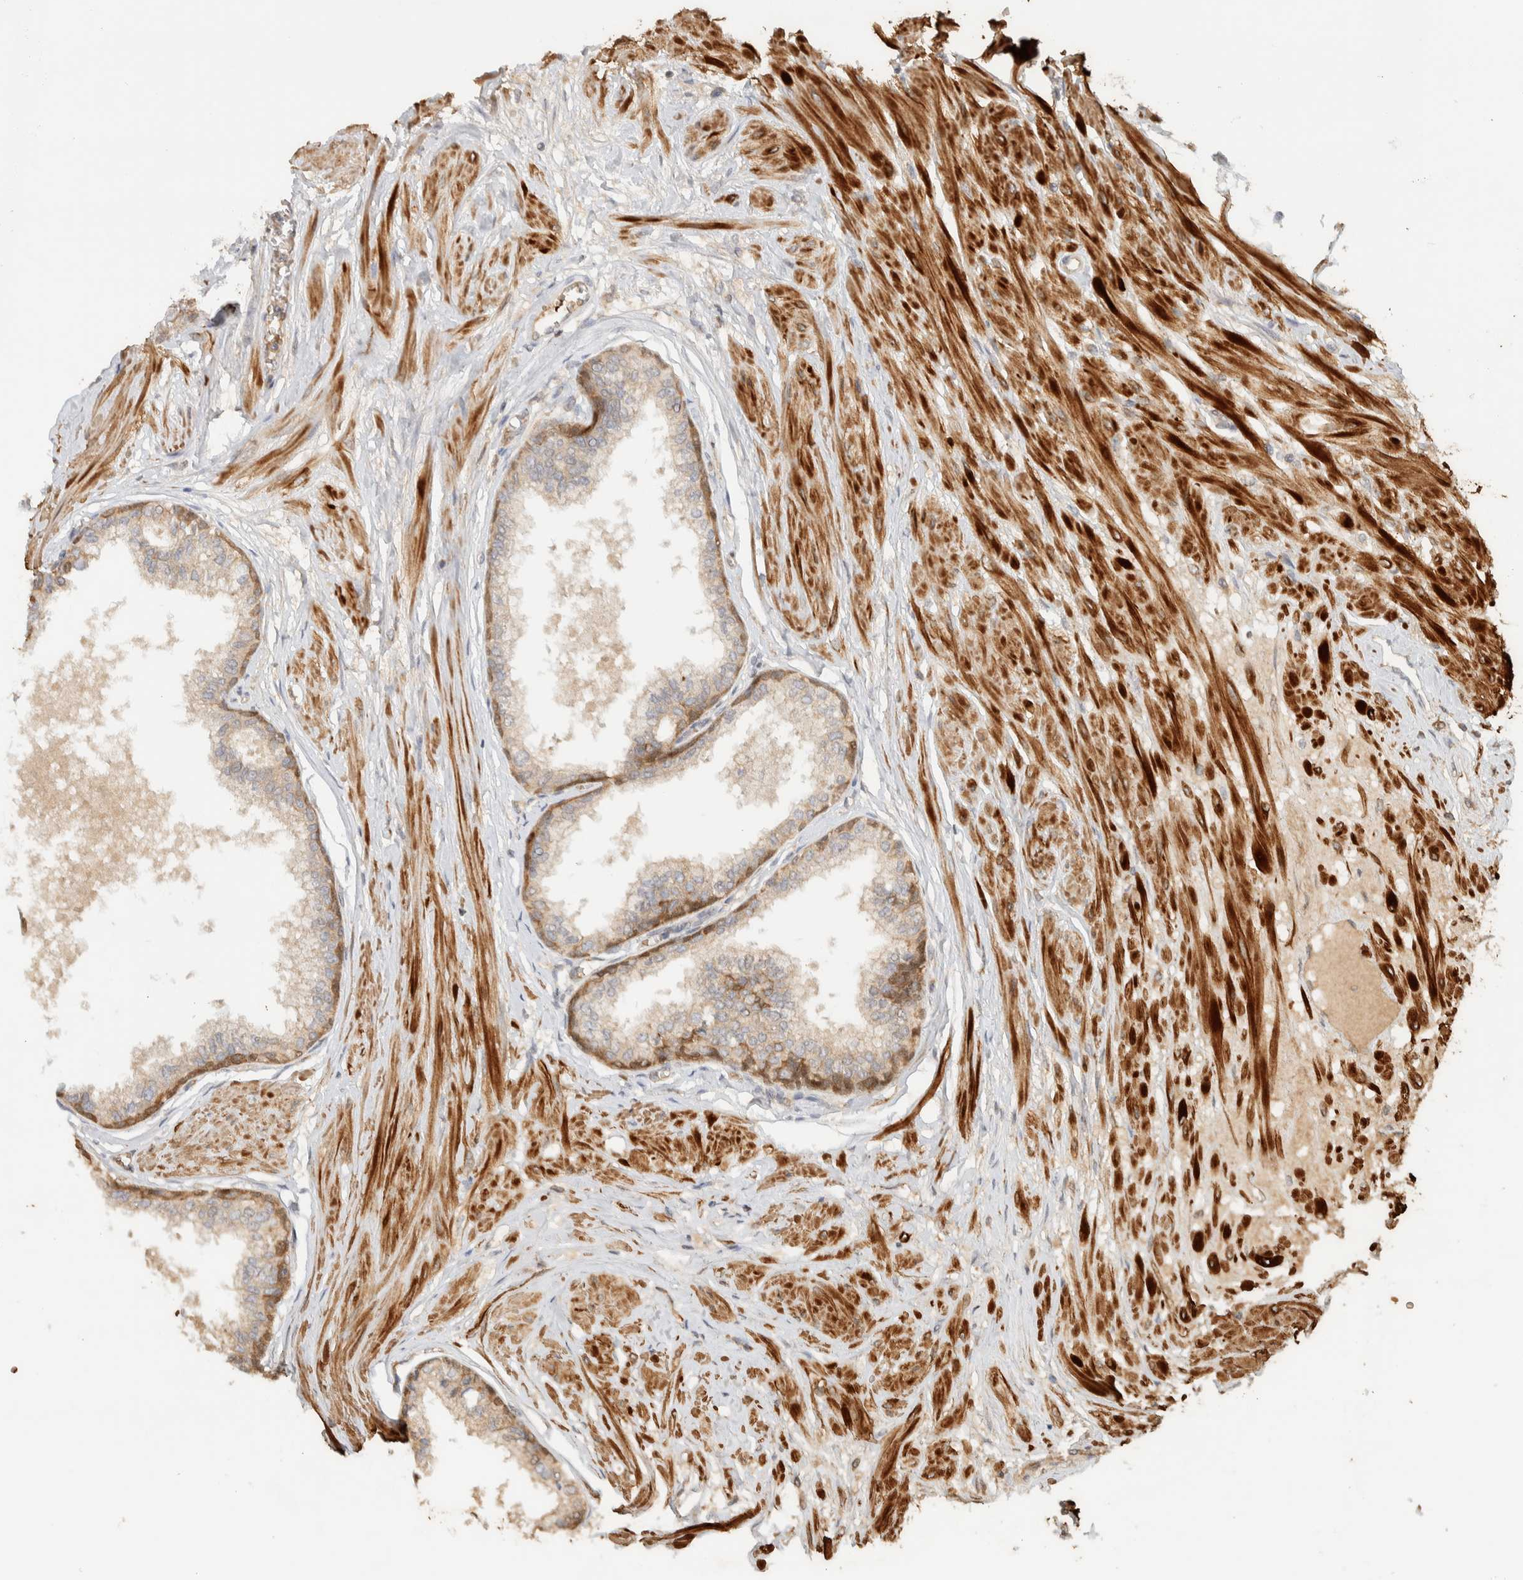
{"staining": {"intensity": "moderate", "quantity": ">75%", "location": "cytoplasmic/membranous"}, "tissue": "seminal vesicle", "cell_type": "Glandular cells", "image_type": "normal", "snomed": [{"axis": "morphology", "description": "Normal tissue, NOS"}, {"axis": "topography", "description": "Prostate"}, {"axis": "topography", "description": "Seminal veicle"}], "caption": "Glandular cells display medium levels of moderate cytoplasmic/membranous expression in about >75% of cells in unremarkable human seminal vesicle.", "gene": "TTI2", "patient": {"sex": "male", "age": 60}}